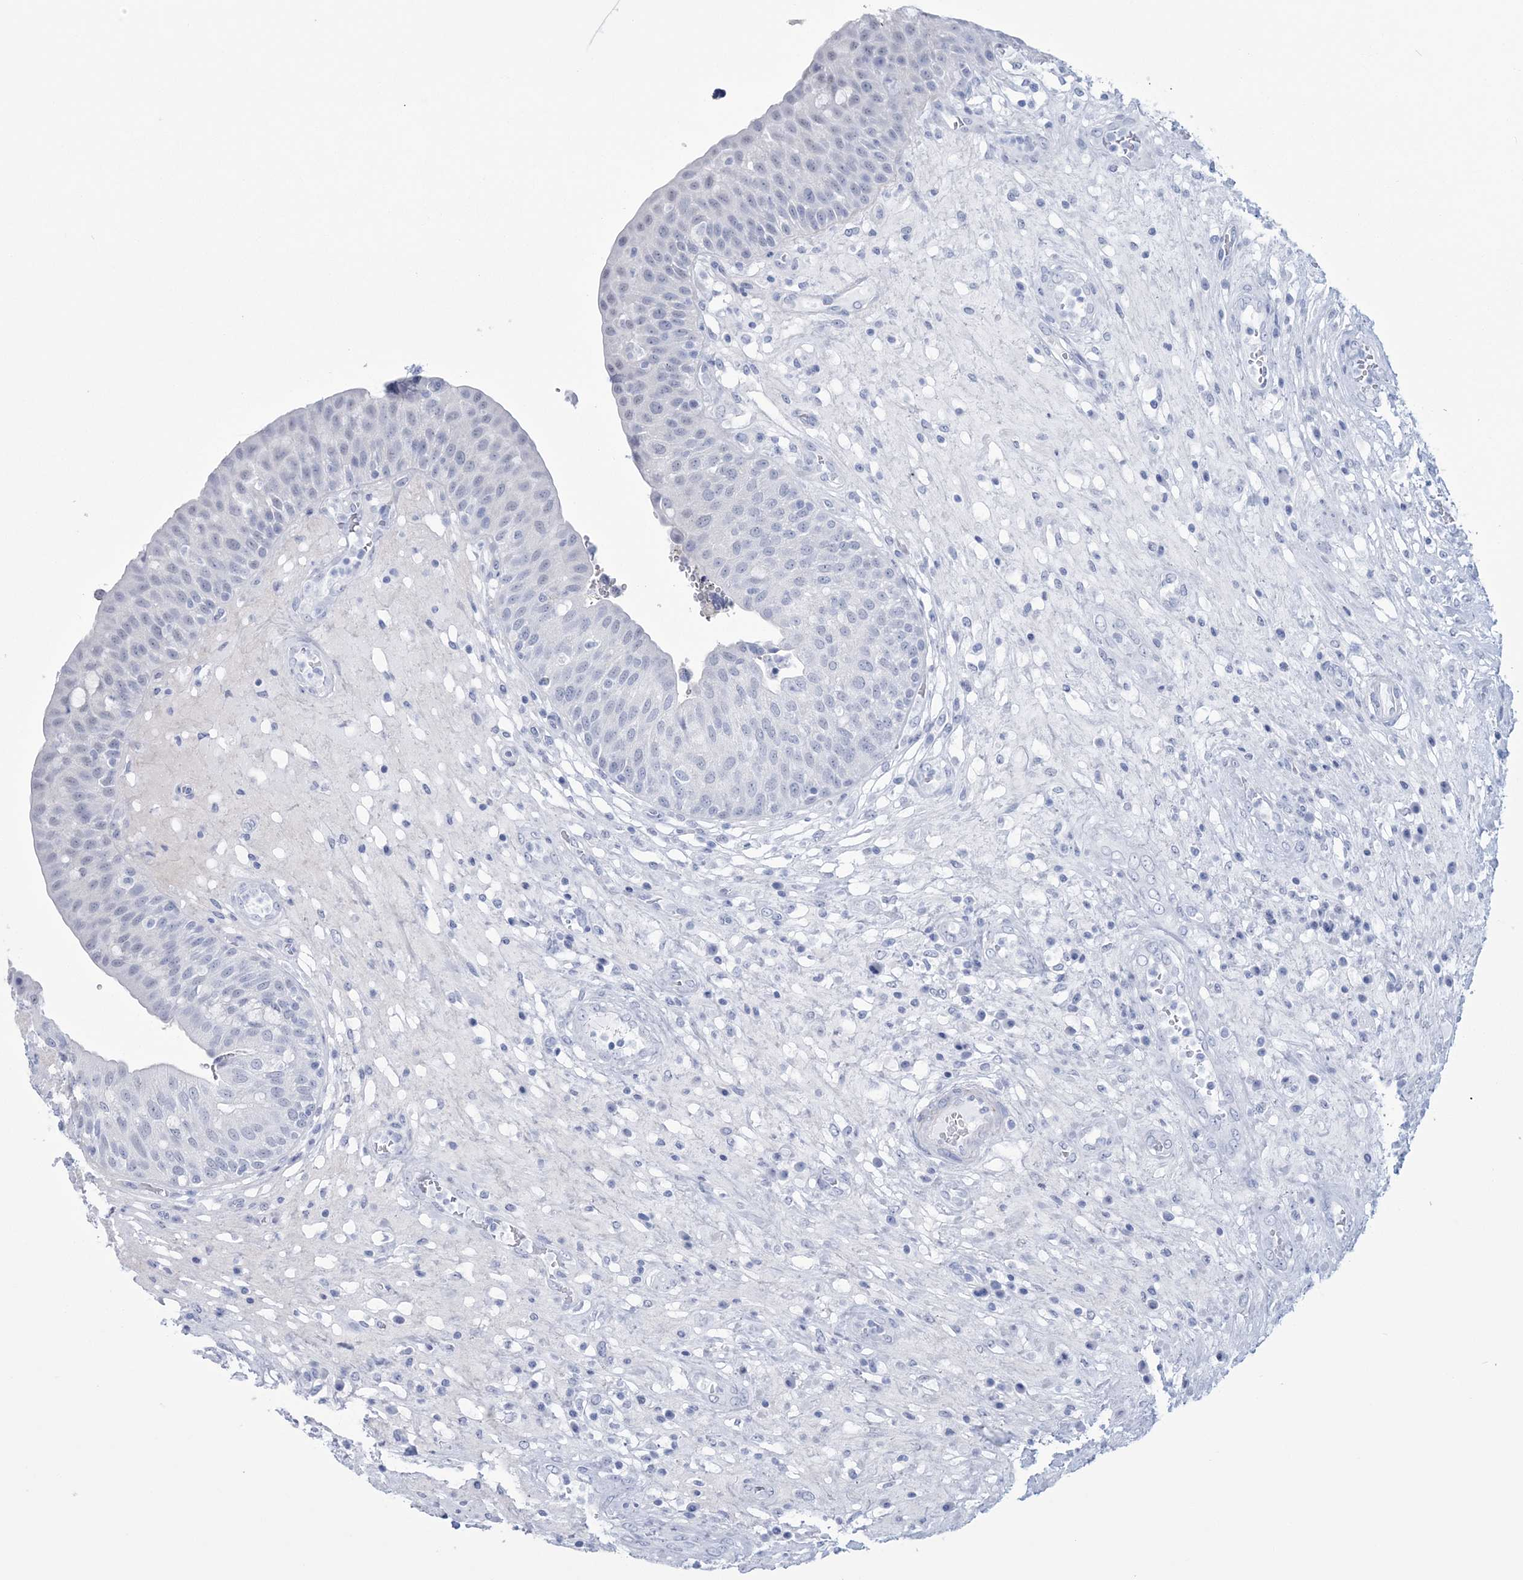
{"staining": {"intensity": "negative", "quantity": "none", "location": "none"}, "tissue": "urinary bladder", "cell_type": "Urothelial cells", "image_type": "normal", "snomed": [{"axis": "morphology", "description": "Normal tissue, NOS"}, {"axis": "topography", "description": "Urinary bladder"}], "caption": "Urothelial cells are negative for brown protein staining in normal urinary bladder. (Immunohistochemistry (ihc), brightfield microscopy, high magnification).", "gene": "DPCD", "patient": {"sex": "female", "age": 62}}